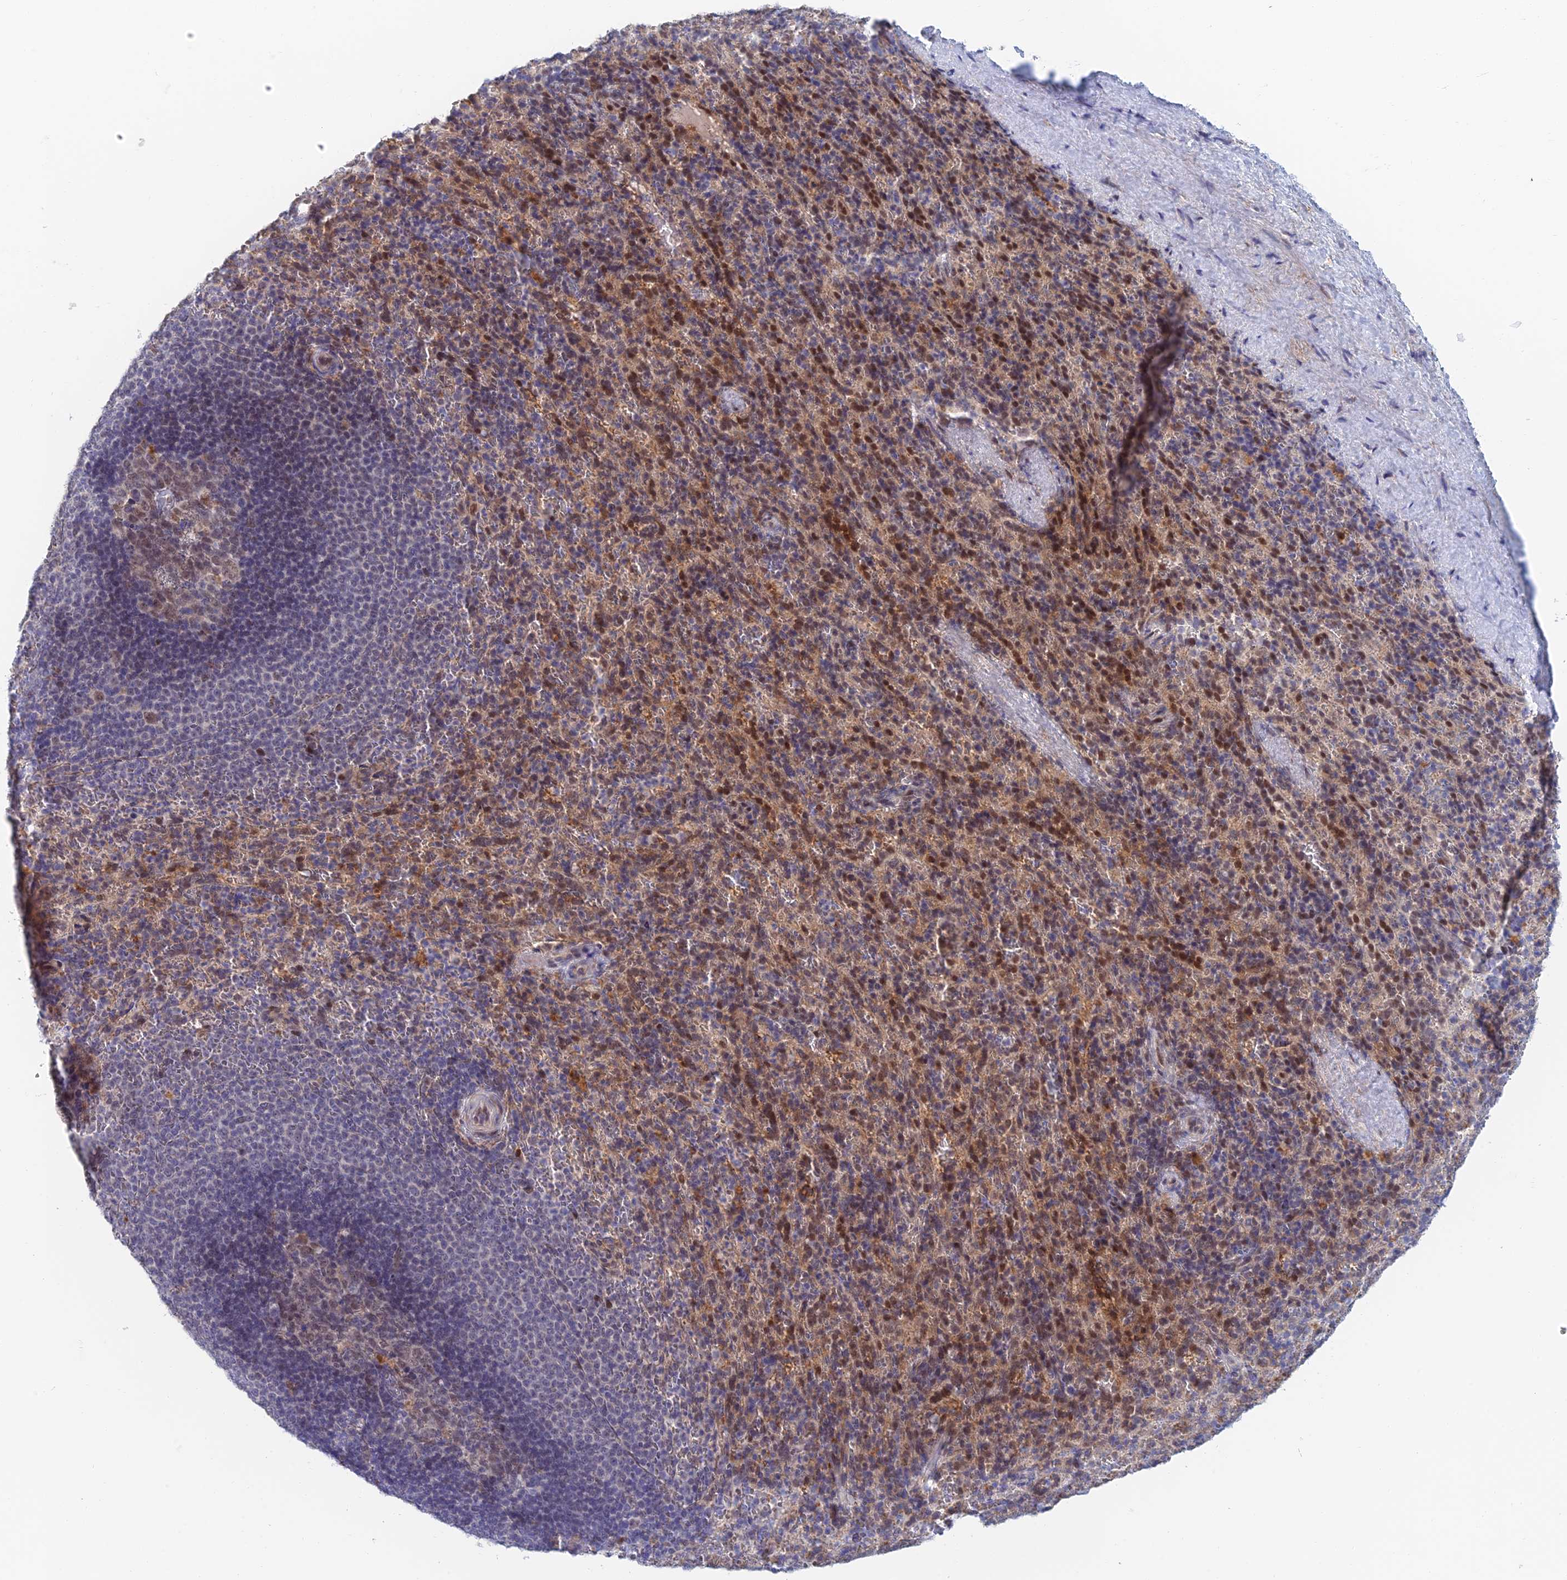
{"staining": {"intensity": "strong", "quantity": "<25%", "location": "nuclear"}, "tissue": "spleen", "cell_type": "Cells in red pulp", "image_type": "normal", "snomed": [{"axis": "morphology", "description": "Normal tissue, NOS"}, {"axis": "topography", "description": "Spleen"}], "caption": "A medium amount of strong nuclear expression is present in about <25% of cells in red pulp in unremarkable spleen. (brown staining indicates protein expression, while blue staining denotes nuclei).", "gene": "ZUP1", "patient": {"sex": "female", "age": 21}}